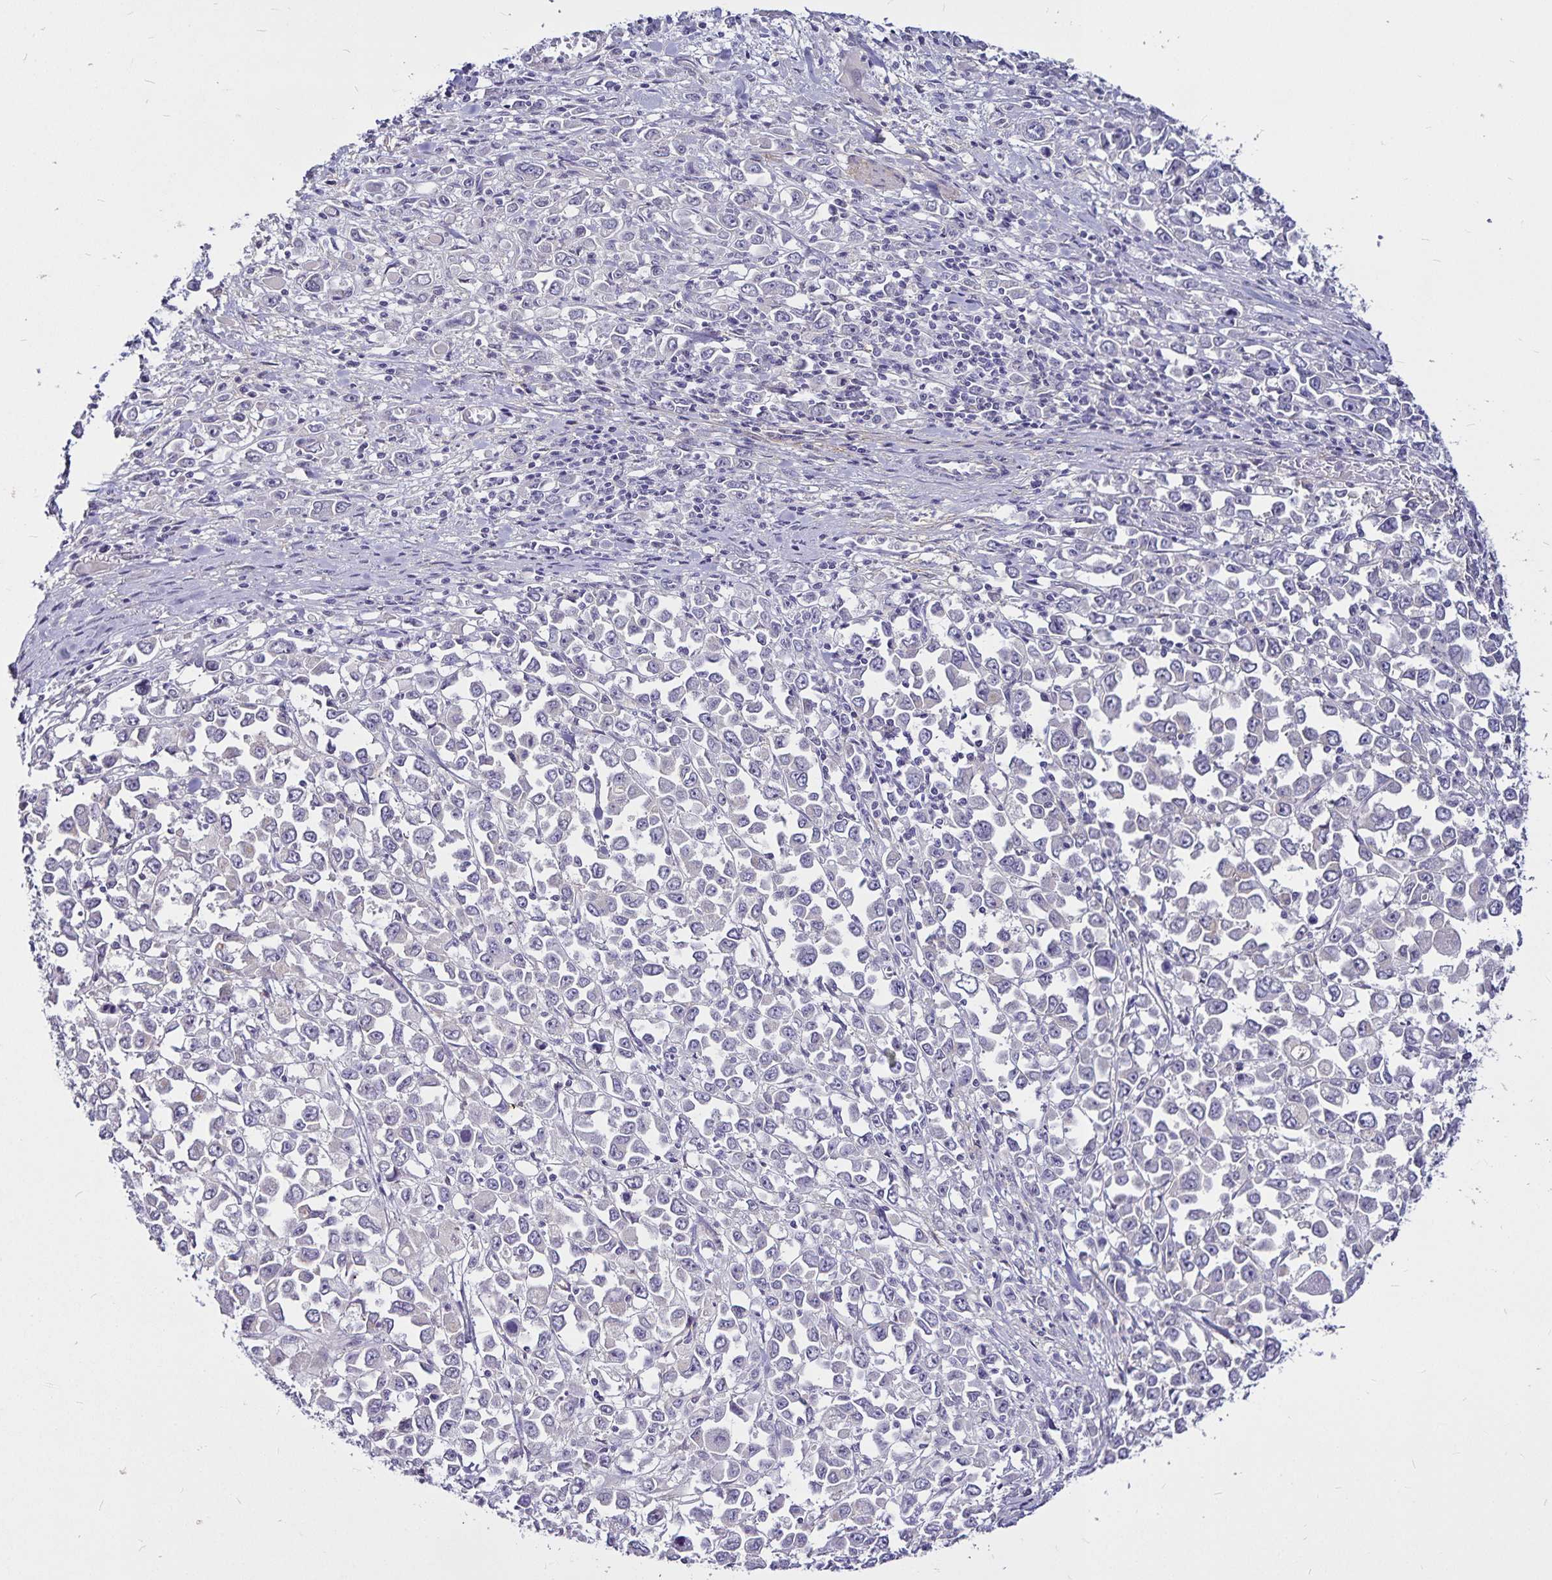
{"staining": {"intensity": "negative", "quantity": "none", "location": "none"}, "tissue": "stomach cancer", "cell_type": "Tumor cells", "image_type": "cancer", "snomed": [{"axis": "morphology", "description": "Adenocarcinoma, NOS"}, {"axis": "topography", "description": "Stomach, upper"}], "caption": "Immunohistochemical staining of human stomach adenocarcinoma demonstrates no significant staining in tumor cells.", "gene": "GNG12", "patient": {"sex": "male", "age": 70}}